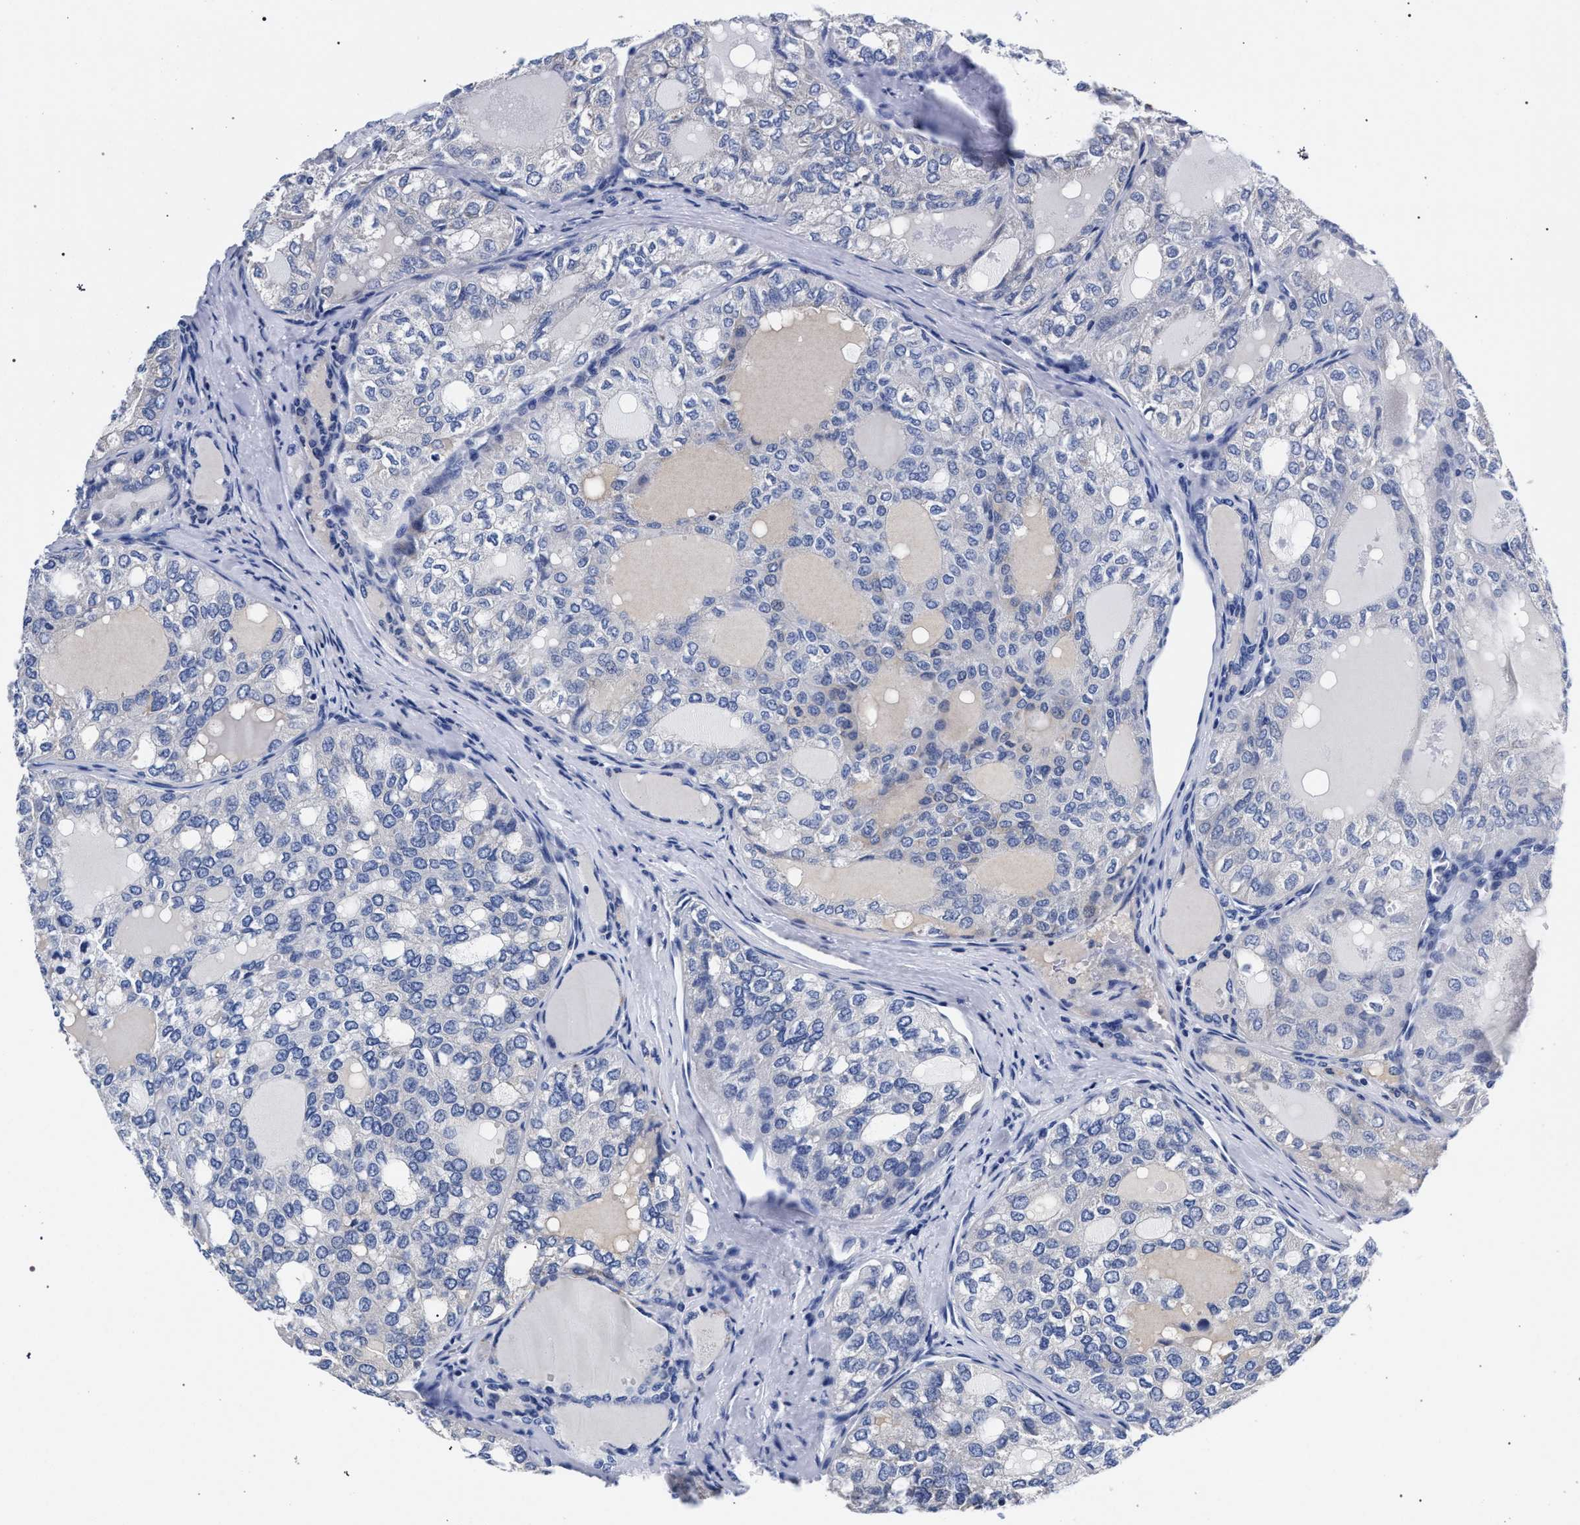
{"staining": {"intensity": "negative", "quantity": "none", "location": "none"}, "tissue": "thyroid cancer", "cell_type": "Tumor cells", "image_type": "cancer", "snomed": [{"axis": "morphology", "description": "Follicular adenoma carcinoma, NOS"}, {"axis": "topography", "description": "Thyroid gland"}], "caption": "Image shows no significant protein expression in tumor cells of follicular adenoma carcinoma (thyroid).", "gene": "AKAP4", "patient": {"sex": "male", "age": 75}}